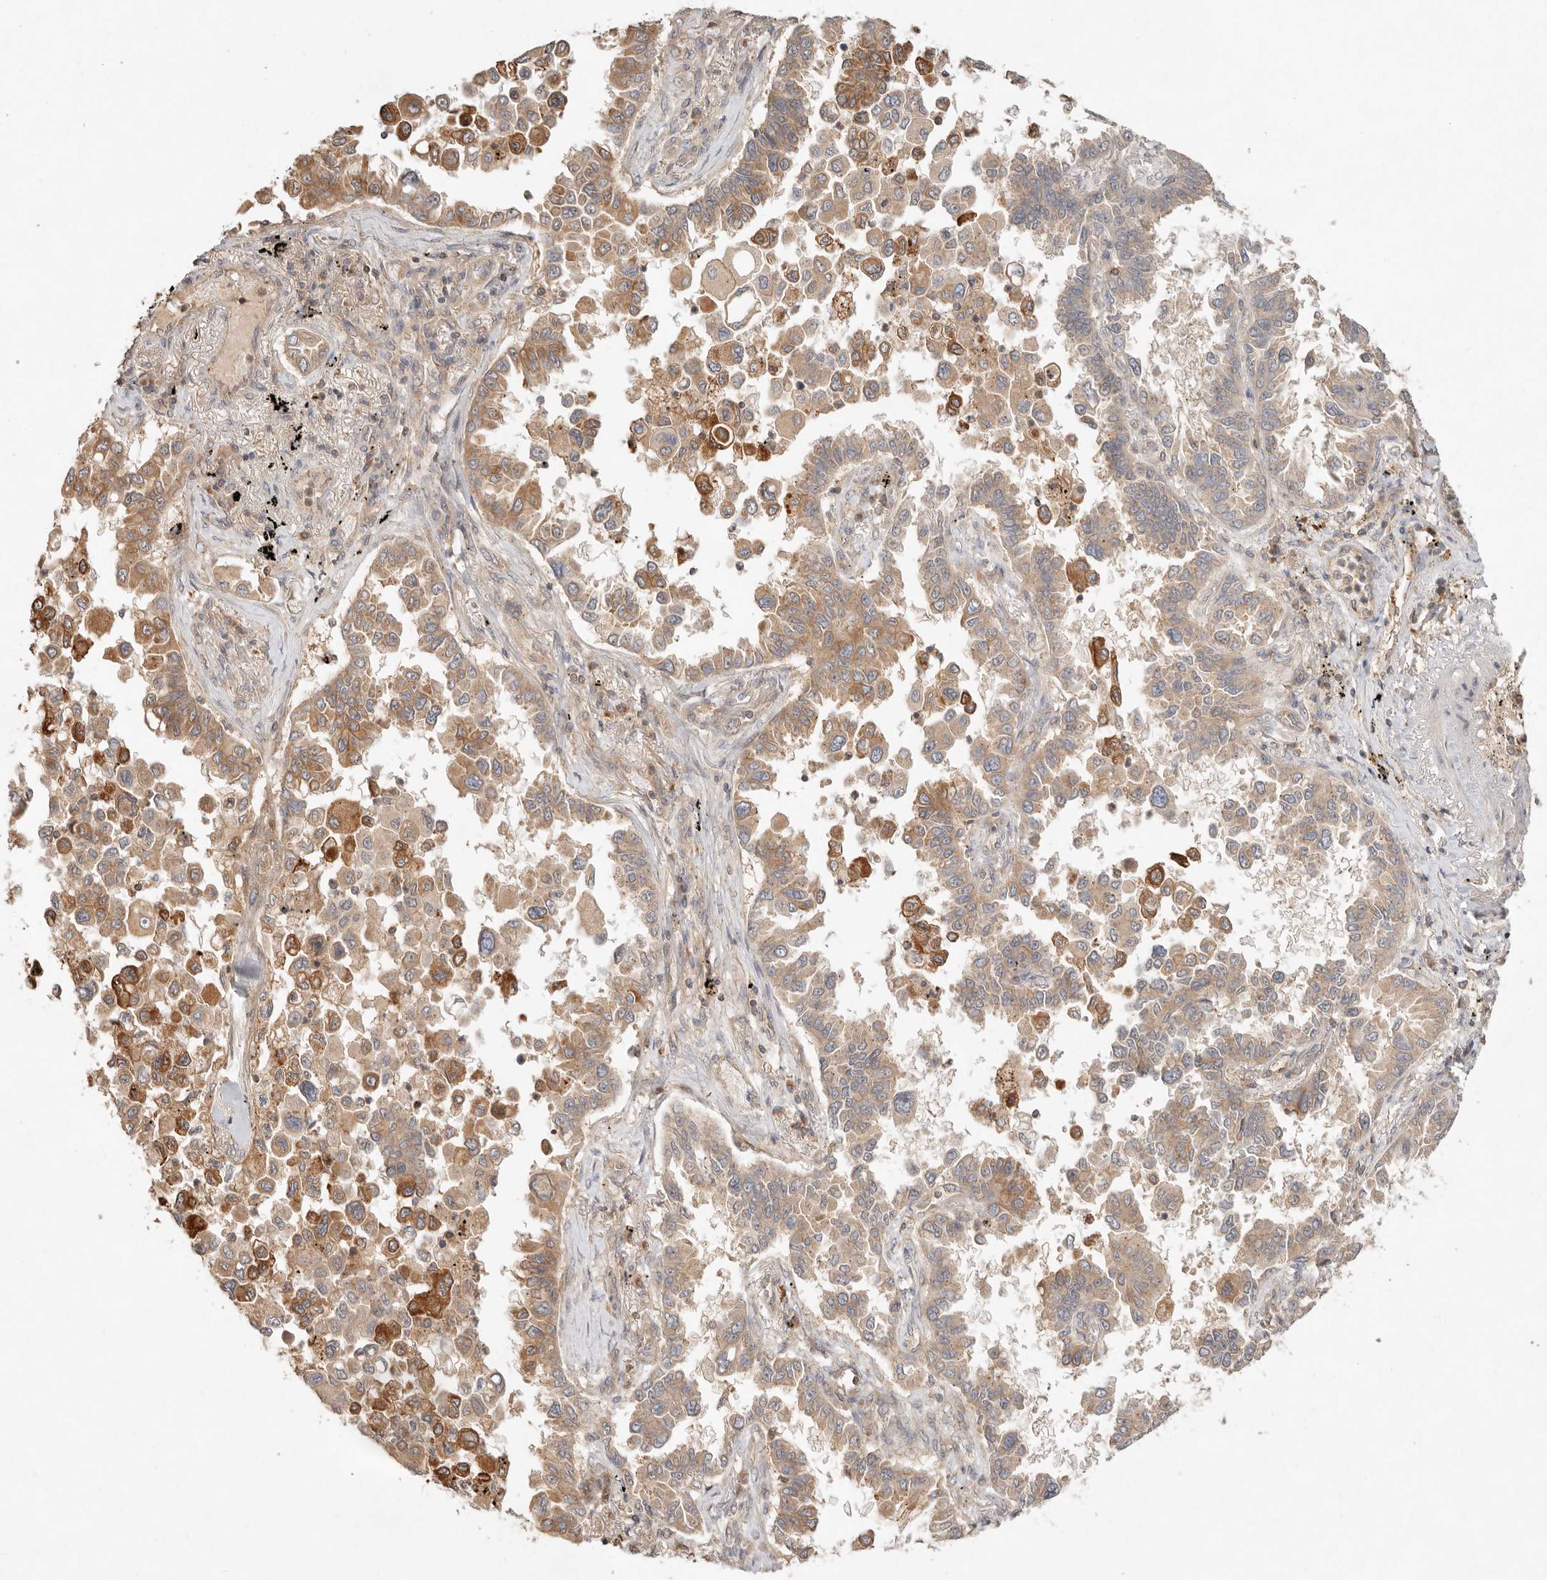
{"staining": {"intensity": "moderate", "quantity": ">75%", "location": "cytoplasmic/membranous"}, "tissue": "lung cancer", "cell_type": "Tumor cells", "image_type": "cancer", "snomed": [{"axis": "morphology", "description": "Adenocarcinoma, NOS"}, {"axis": "topography", "description": "Lung"}], "caption": "High-power microscopy captured an immunohistochemistry (IHC) histopathology image of lung adenocarcinoma, revealing moderate cytoplasmic/membranous staining in about >75% of tumor cells. The staining was performed using DAB, with brown indicating positive protein expression. Nuclei are stained blue with hematoxylin.", "gene": "HECTD3", "patient": {"sex": "female", "age": 67}}